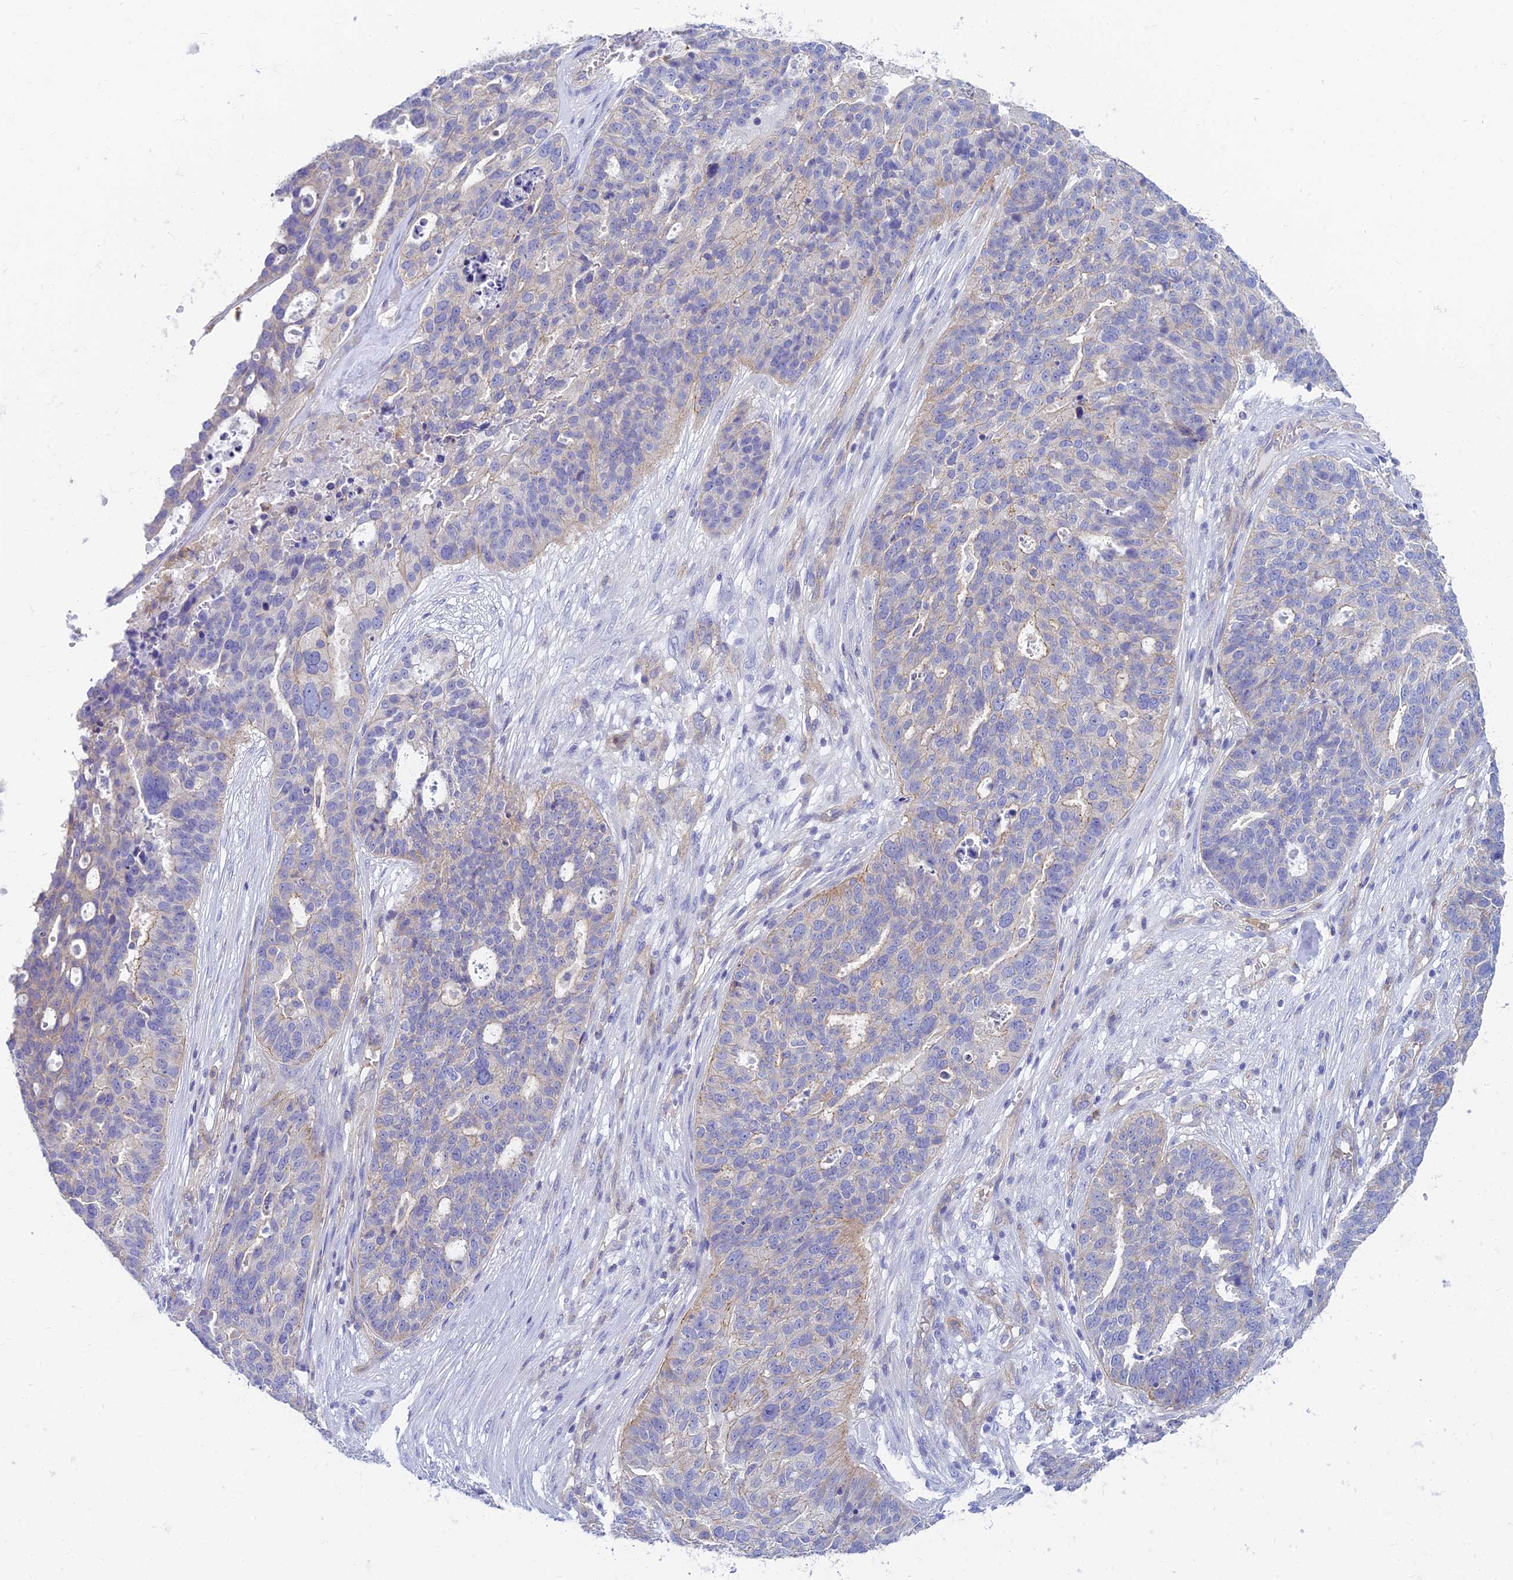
{"staining": {"intensity": "negative", "quantity": "none", "location": "none"}, "tissue": "ovarian cancer", "cell_type": "Tumor cells", "image_type": "cancer", "snomed": [{"axis": "morphology", "description": "Cystadenocarcinoma, serous, NOS"}, {"axis": "topography", "description": "Ovary"}], "caption": "This is a image of IHC staining of serous cystadenocarcinoma (ovarian), which shows no expression in tumor cells. (Brightfield microscopy of DAB immunohistochemistry at high magnification).", "gene": "STRN4", "patient": {"sex": "female", "age": 59}}